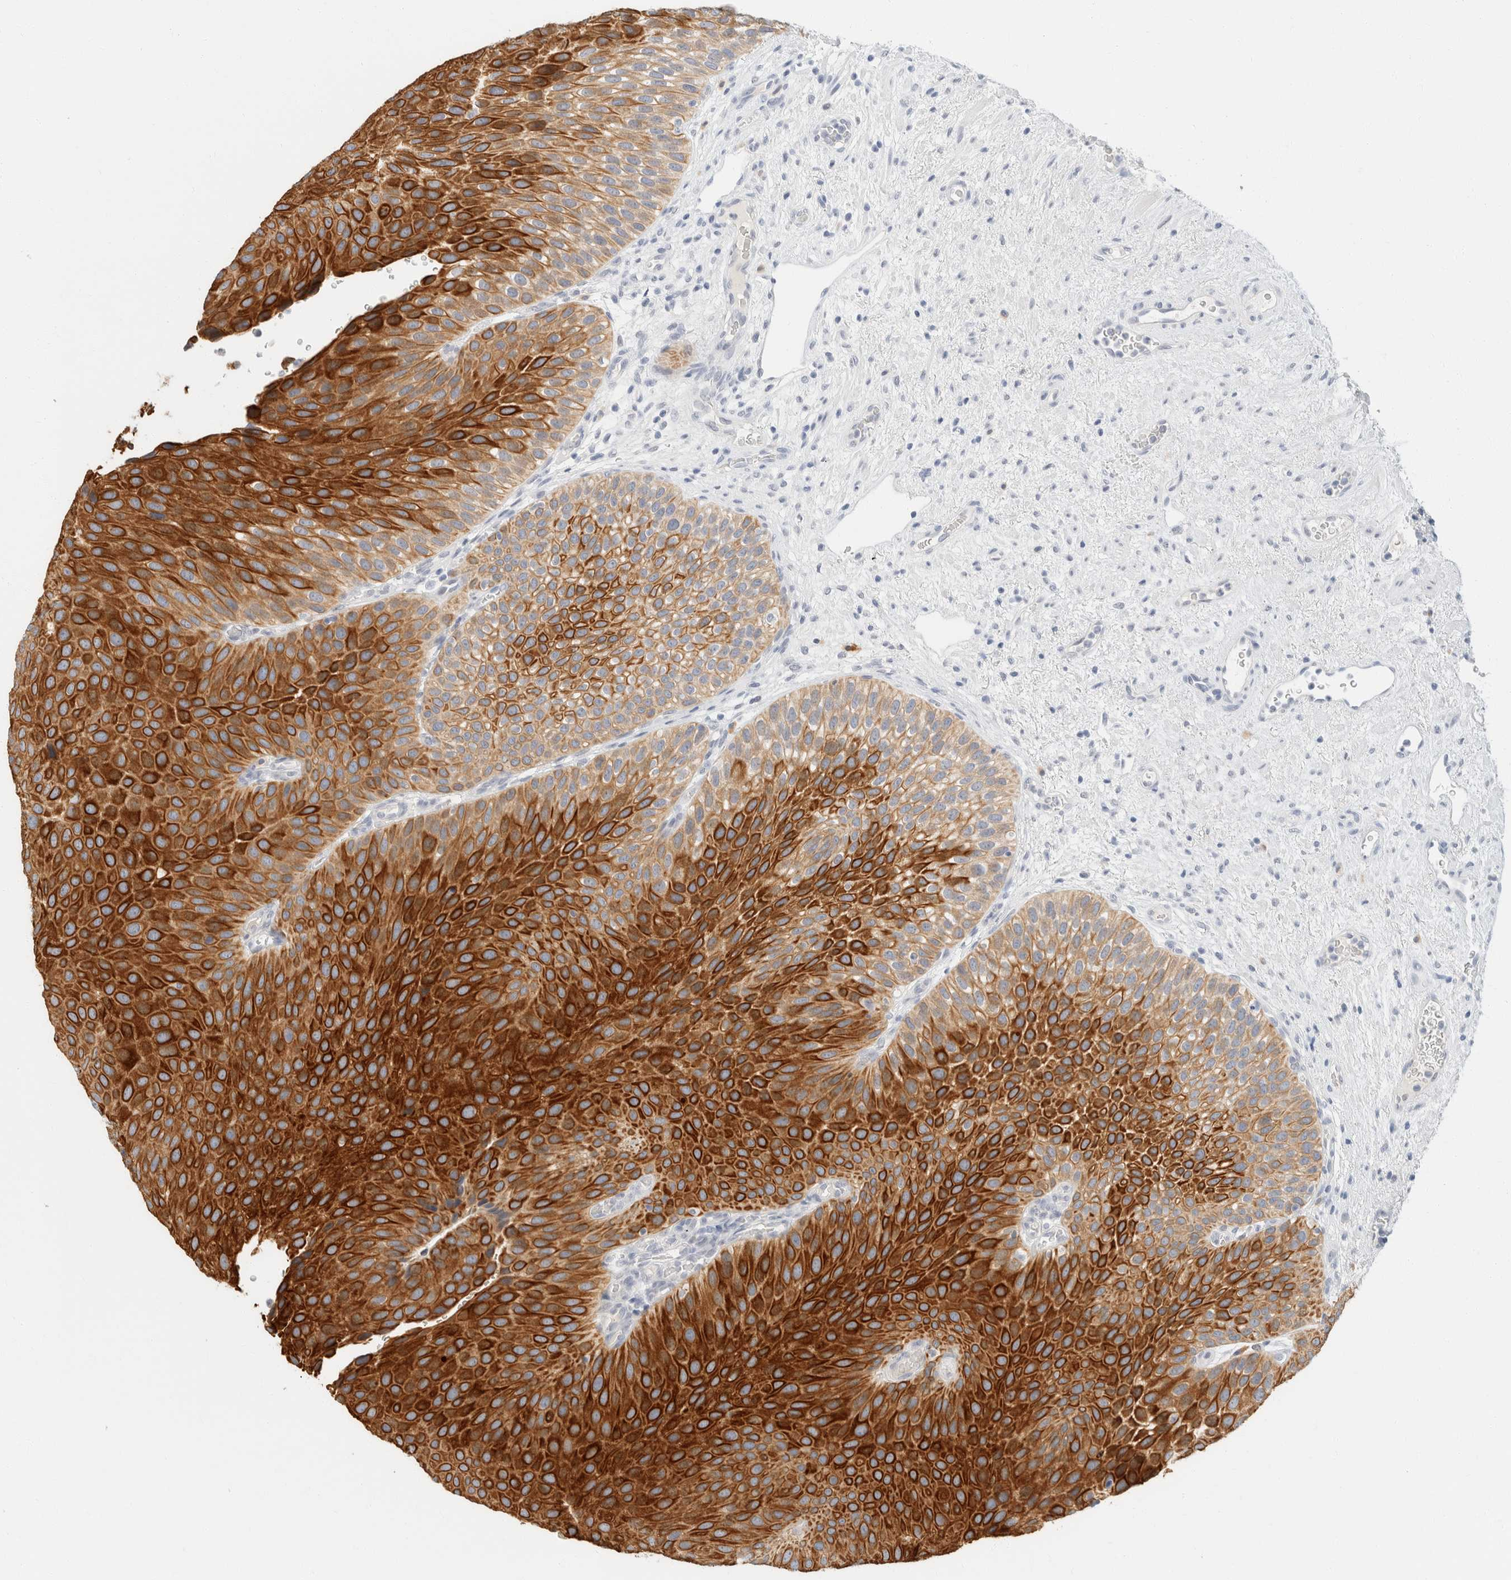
{"staining": {"intensity": "strong", "quantity": ">75%", "location": "cytoplasmic/membranous"}, "tissue": "urothelial cancer", "cell_type": "Tumor cells", "image_type": "cancer", "snomed": [{"axis": "morphology", "description": "Normal tissue, NOS"}, {"axis": "morphology", "description": "Urothelial carcinoma, Low grade"}, {"axis": "topography", "description": "Urinary bladder"}, {"axis": "topography", "description": "Prostate"}], "caption": "Protein expression by immunohistochemistry (IHC) displays strong cytoplasmic/membranous staining in approximately >75% of tumor cells in low-grade urothelial carcinoma. (DAB (3,3'-diaminobenzidine) = brown stain, brightfield microscopy at high magnification).", "gene": "KRT20", "patient": {"sex": "male", "age": 60}}